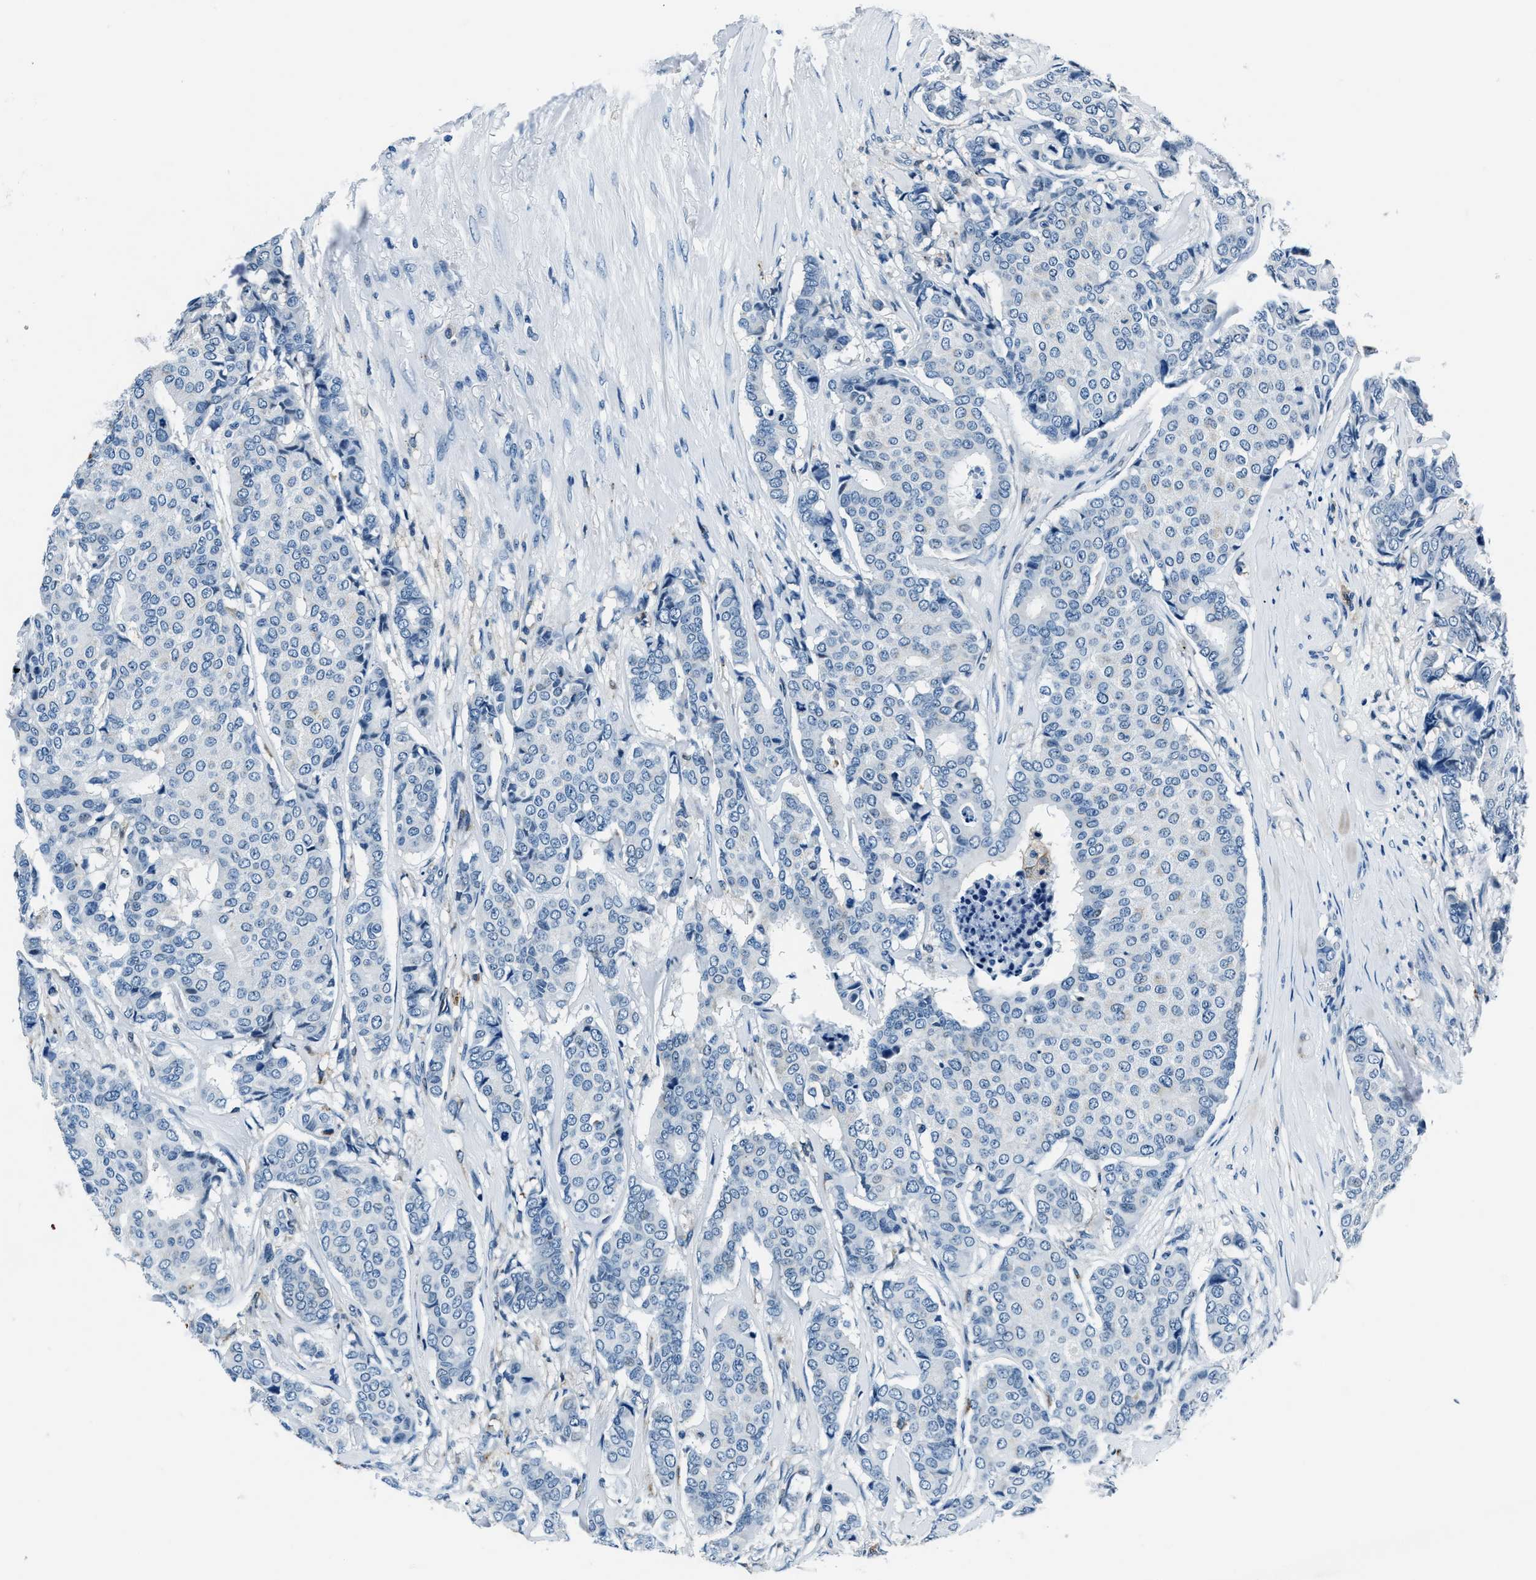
{"staining": {"intensity": "negative", "quantity": "none", "location": "none"}, "tissue": "breast cancer", "cell_type": "Tumor cells", "image_type": "cancer", "snomed": [{"axis": "morphology", "description": "Duct carcinoma"}, {"axis": "topography", "description": "Breast"}], "caption": "An immunohistochemistry image of breast cancer (intraductal carcinoma) is shown. There is no staining in tumor cells of breast cancer (intraductal carcinoma).", "gene": "PTPDC1", "patient": {"sex": "female", "age": 75}}